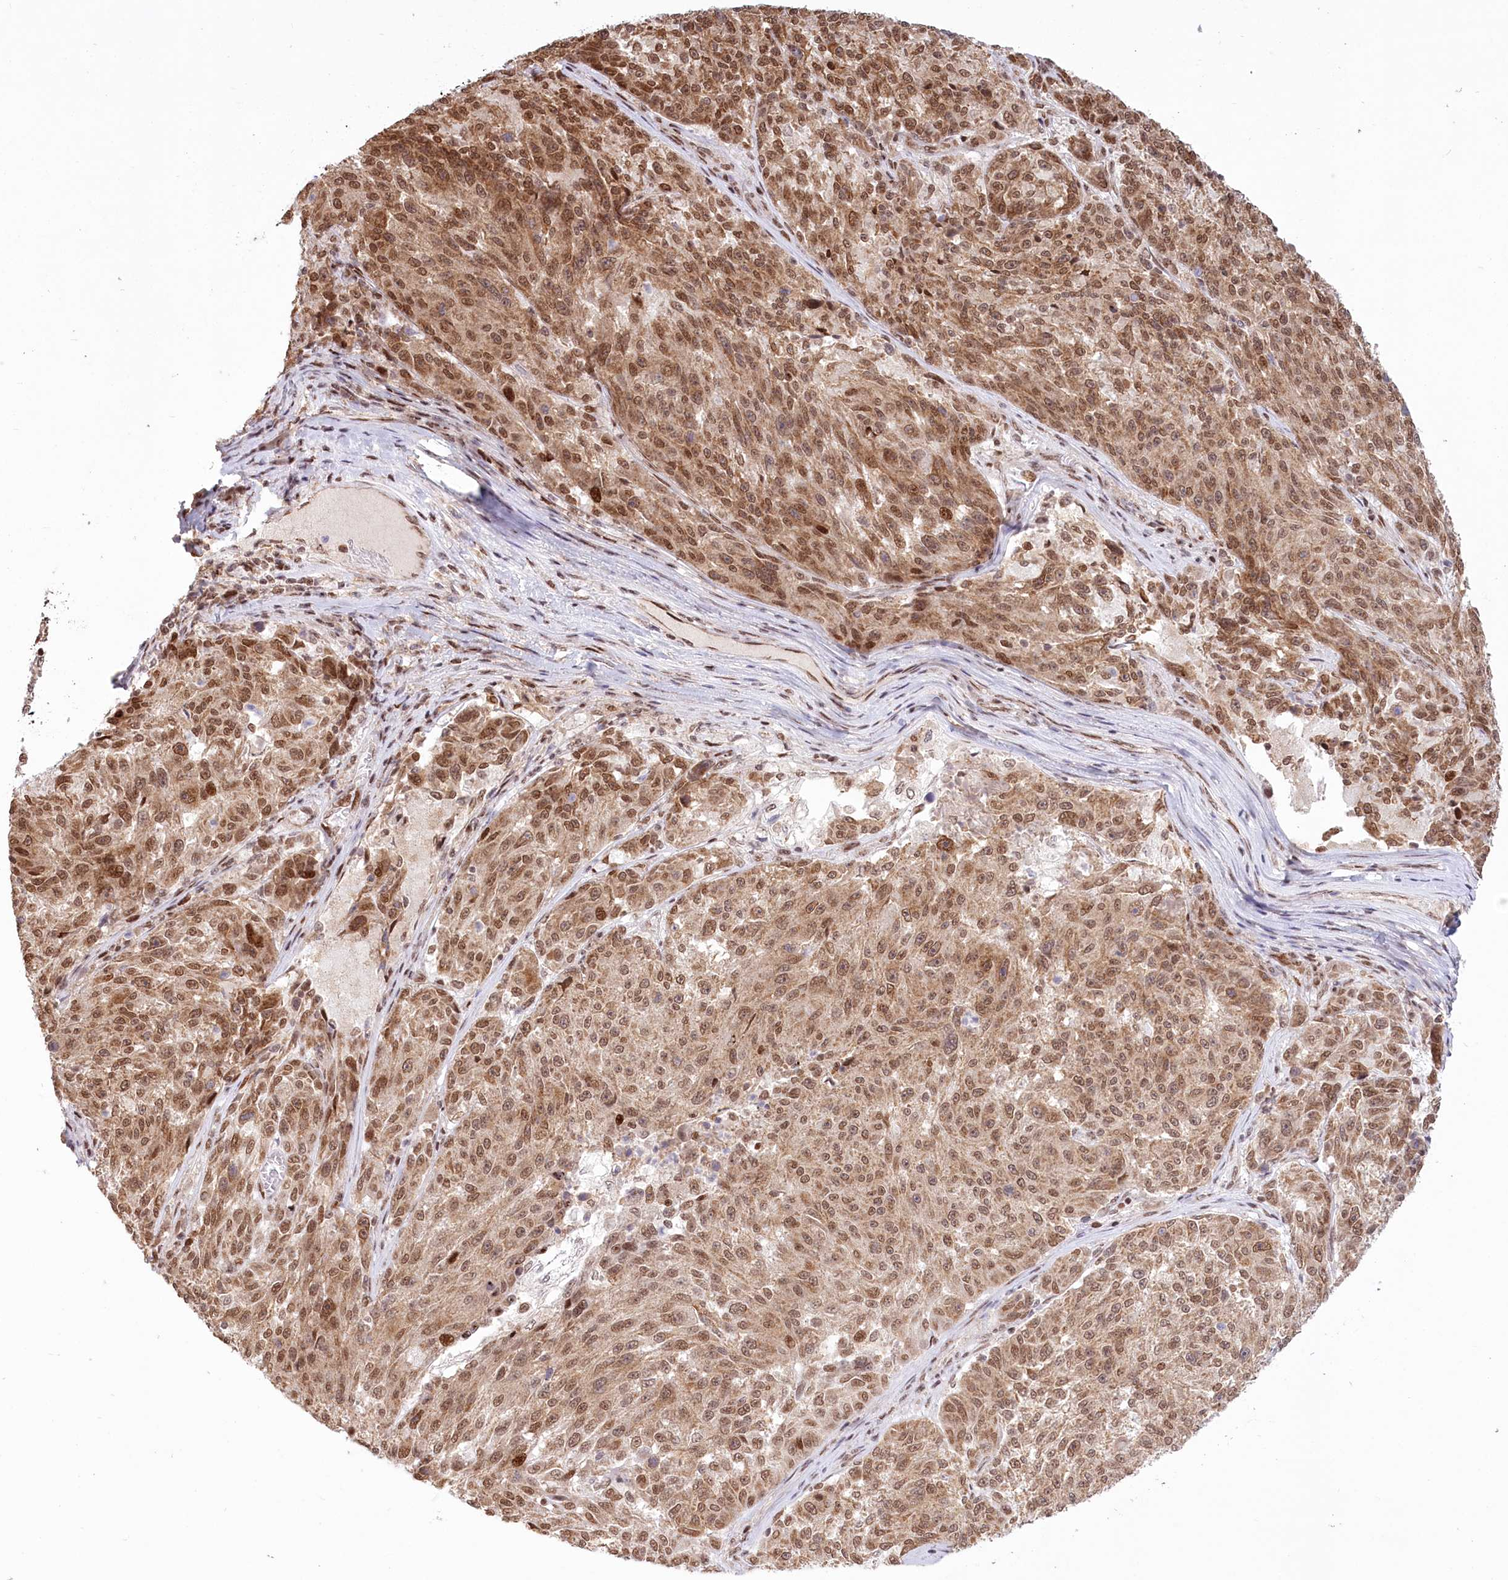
{"staining": {"intensity": "moderate", "quantity": ">75%", "location": "cytoplasmic/membranous,nuclear"}, "tissue": "melanoma", "cell_type": "Tumor cells", "image_type": "cancer", "snomed": [{"axis": "morphology", "description": "Malignant melanoma, NOS"}, {"axis": "topography", "description": "Skin"}], "caption": "Tumor cells display moderate cytoplasmic/membranous and nuclear staining in about >75% of cells in melanoma. (brown staining indicates protein expression, while blue staining denotes nuclei).", "gene": "PYURF", "patient": {"sex": "male", "age": 53}}